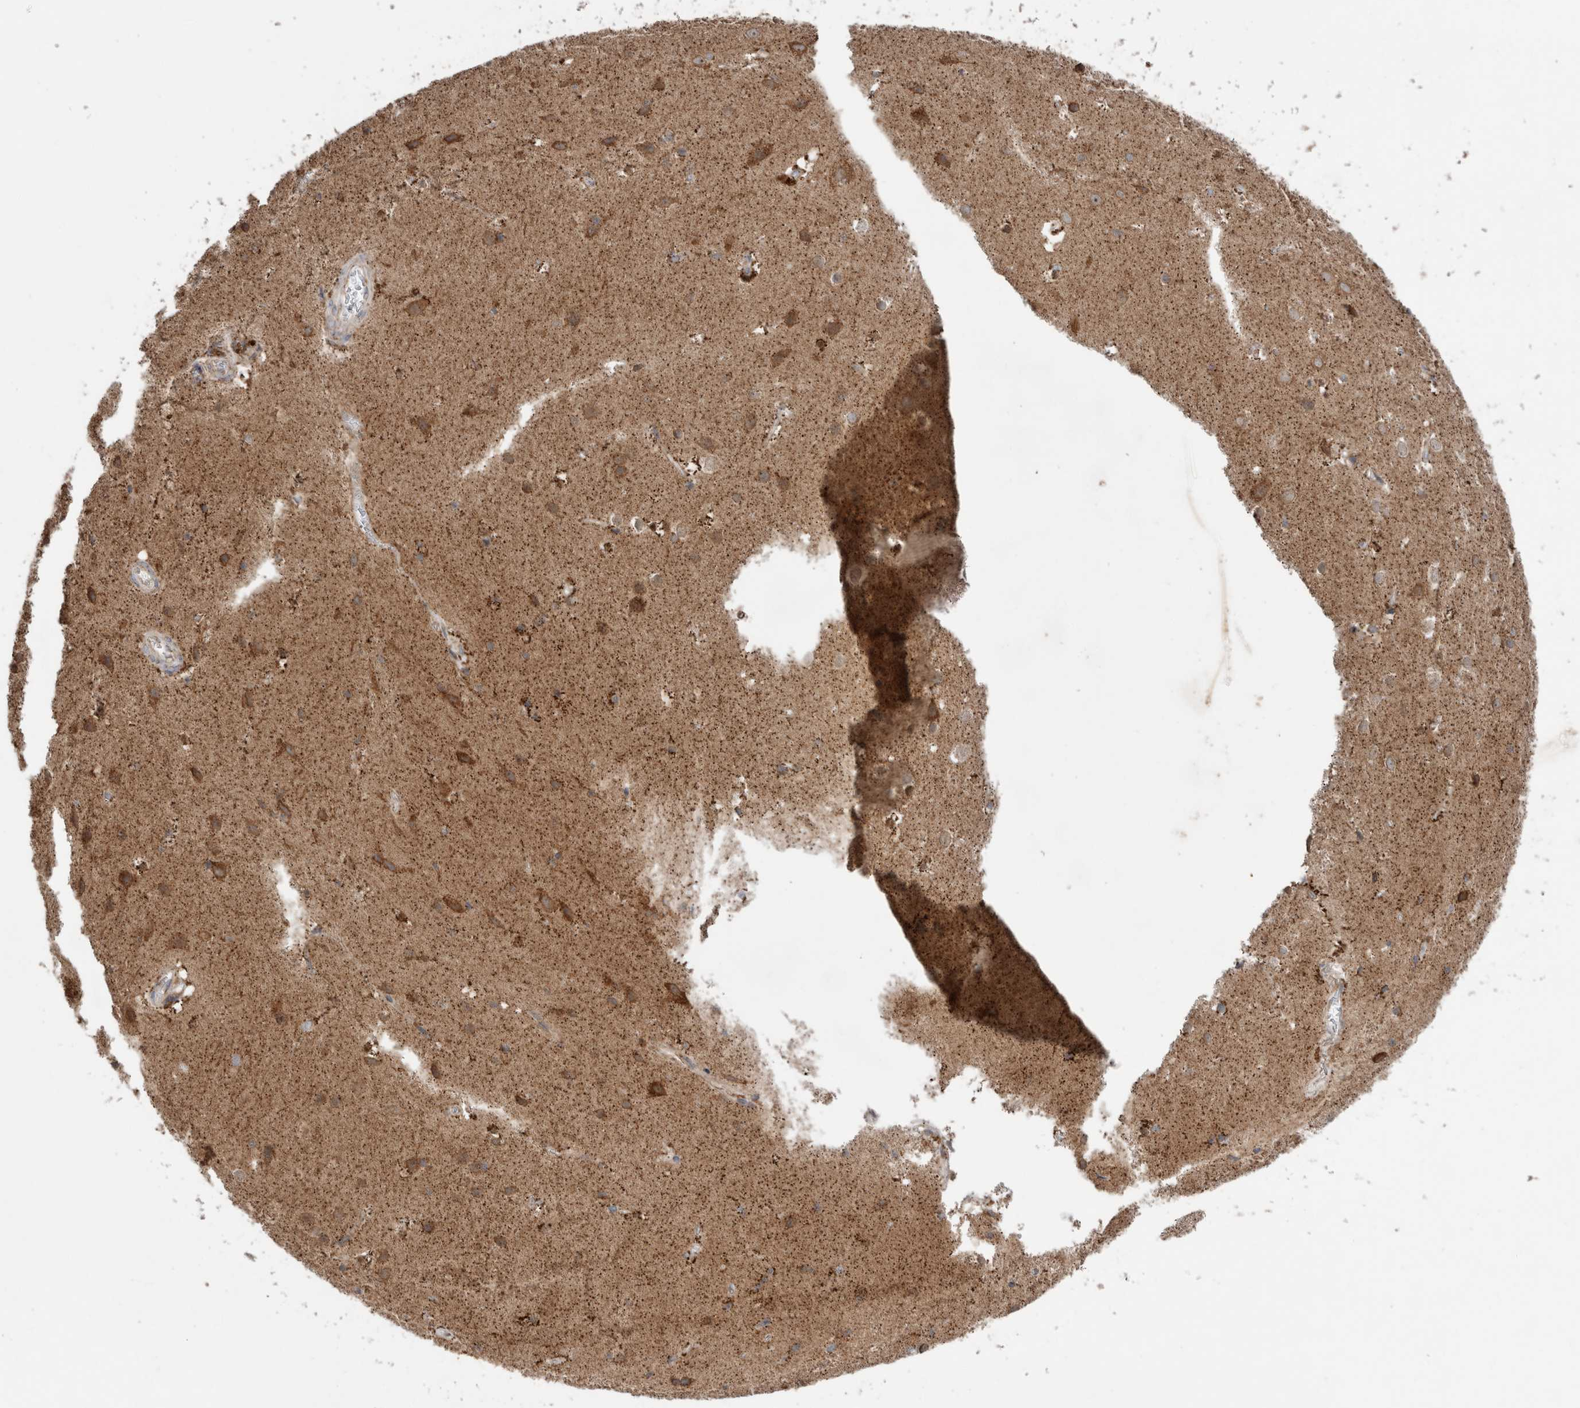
{"staining": {"intensity": "strong", "quantity": "25%-75%", "location": "none"}, "tissue": "cerebral cortex", "cell_type": "Endothelial cells", "image_type": "normal", "snomed": [{"axis": "morphology", "description": "Normal tissue, NOS"}, {"axis": "topography", "description": "Cerebral cortex"}], "caption": "This histopathology image displays immunohistochemistry (IHC) staining of unremarkable human cerebral cortex, with high strong None staining in about 25%-75% of endothelial cells.", "gene": "KIF21B", "patient": {"sex": "male", "age": 54}}